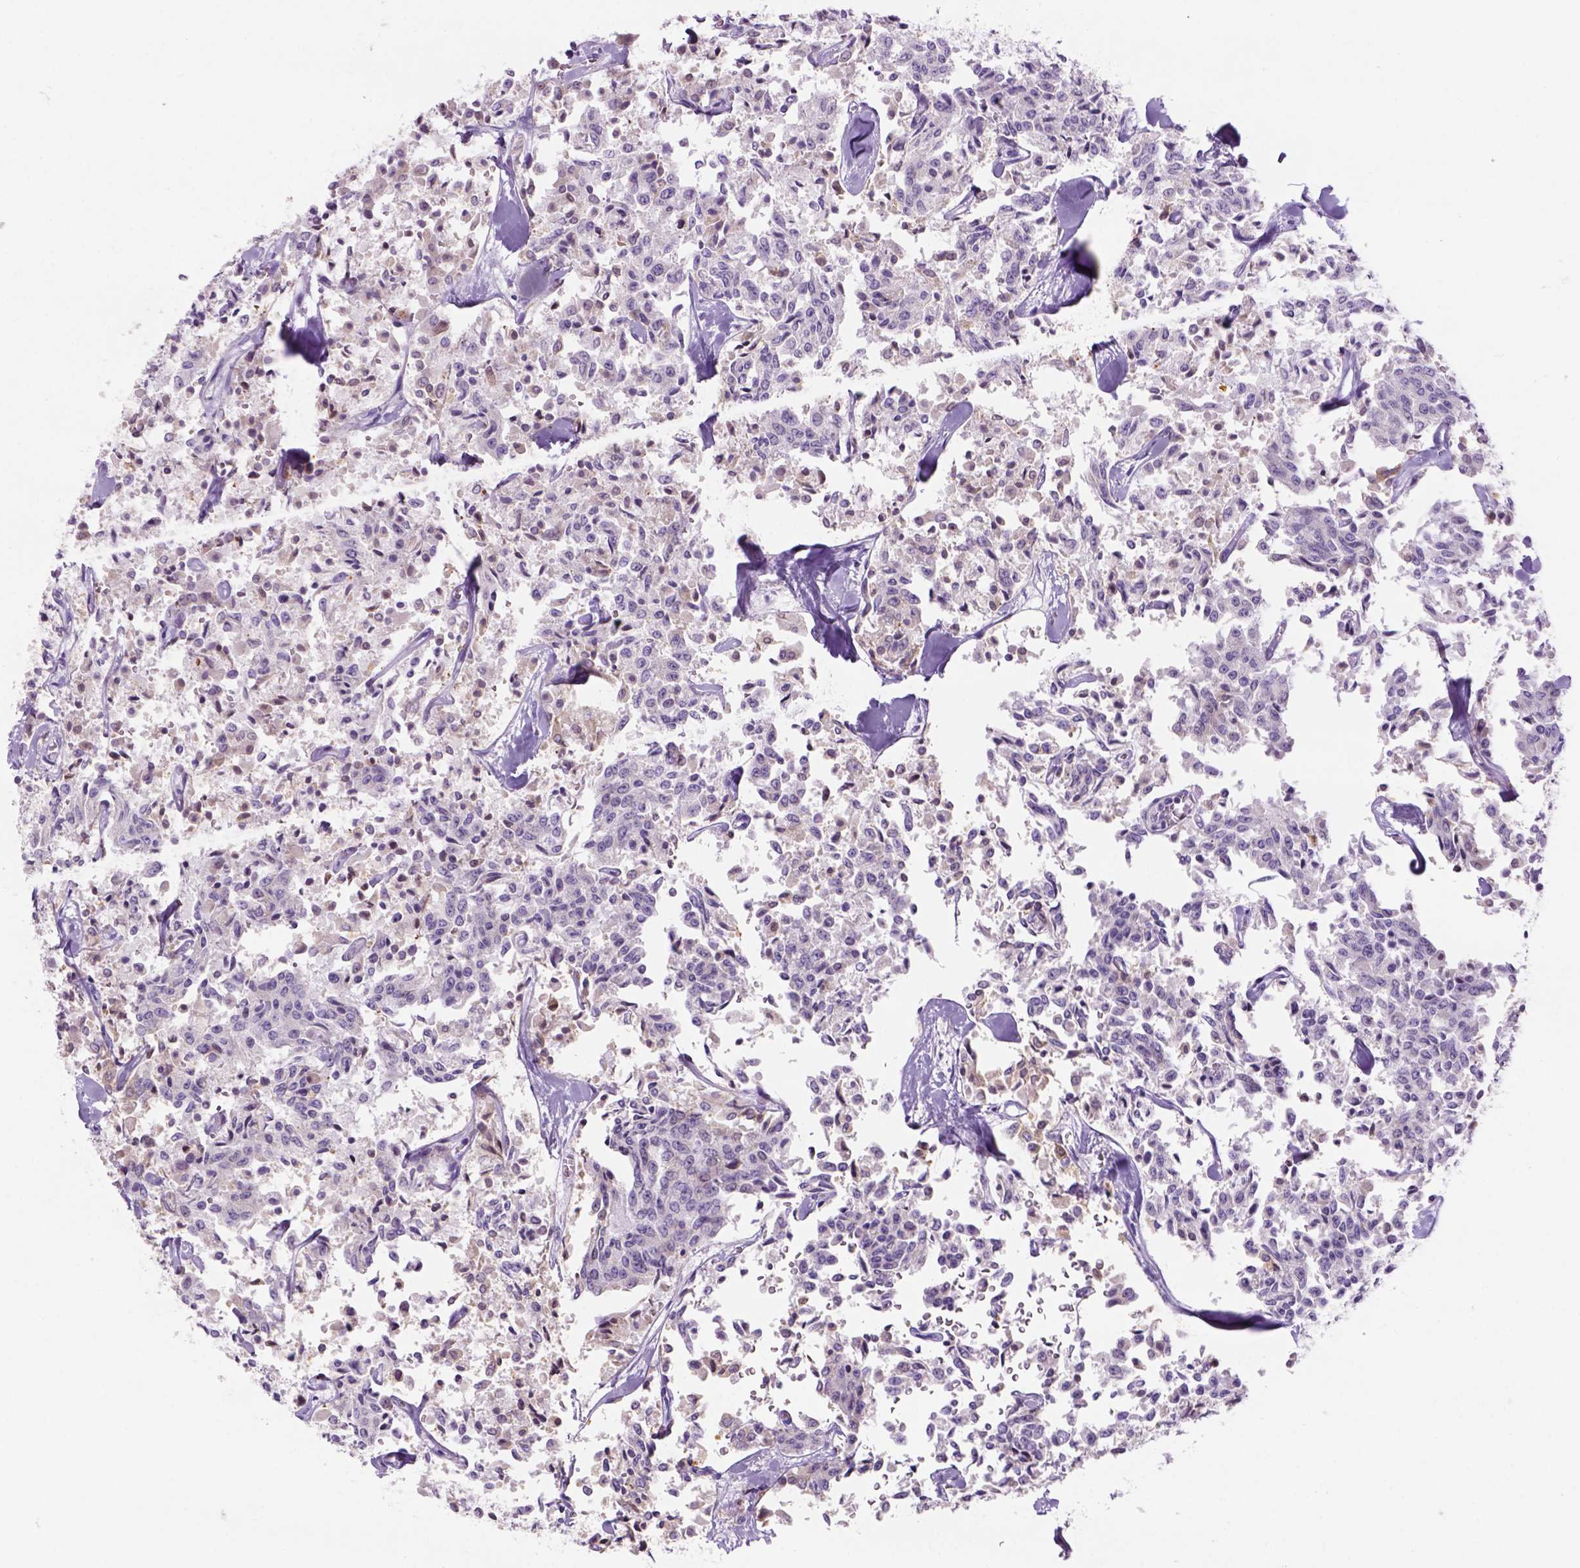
{"staining": {"intensity": "negative", "quantity": "none", "location": "none"}, "tissue": "carcinoid", "cell_type": "Tumor cells", "image_type": "cancer", "snomed": [{"axis": "morphology", "description": "Carcinoid, malignant, NOS"}, {"axis": "topography", "description": "Lung"}], "caption": "High magnification brightfield microscopy of carcinoid stained with DAB (brown) and counterstained with hematoxylin (blue): tumor cells show no significant expression.", "gene": "DNAH11", "patient": {"sex": "male", "age": 71}}